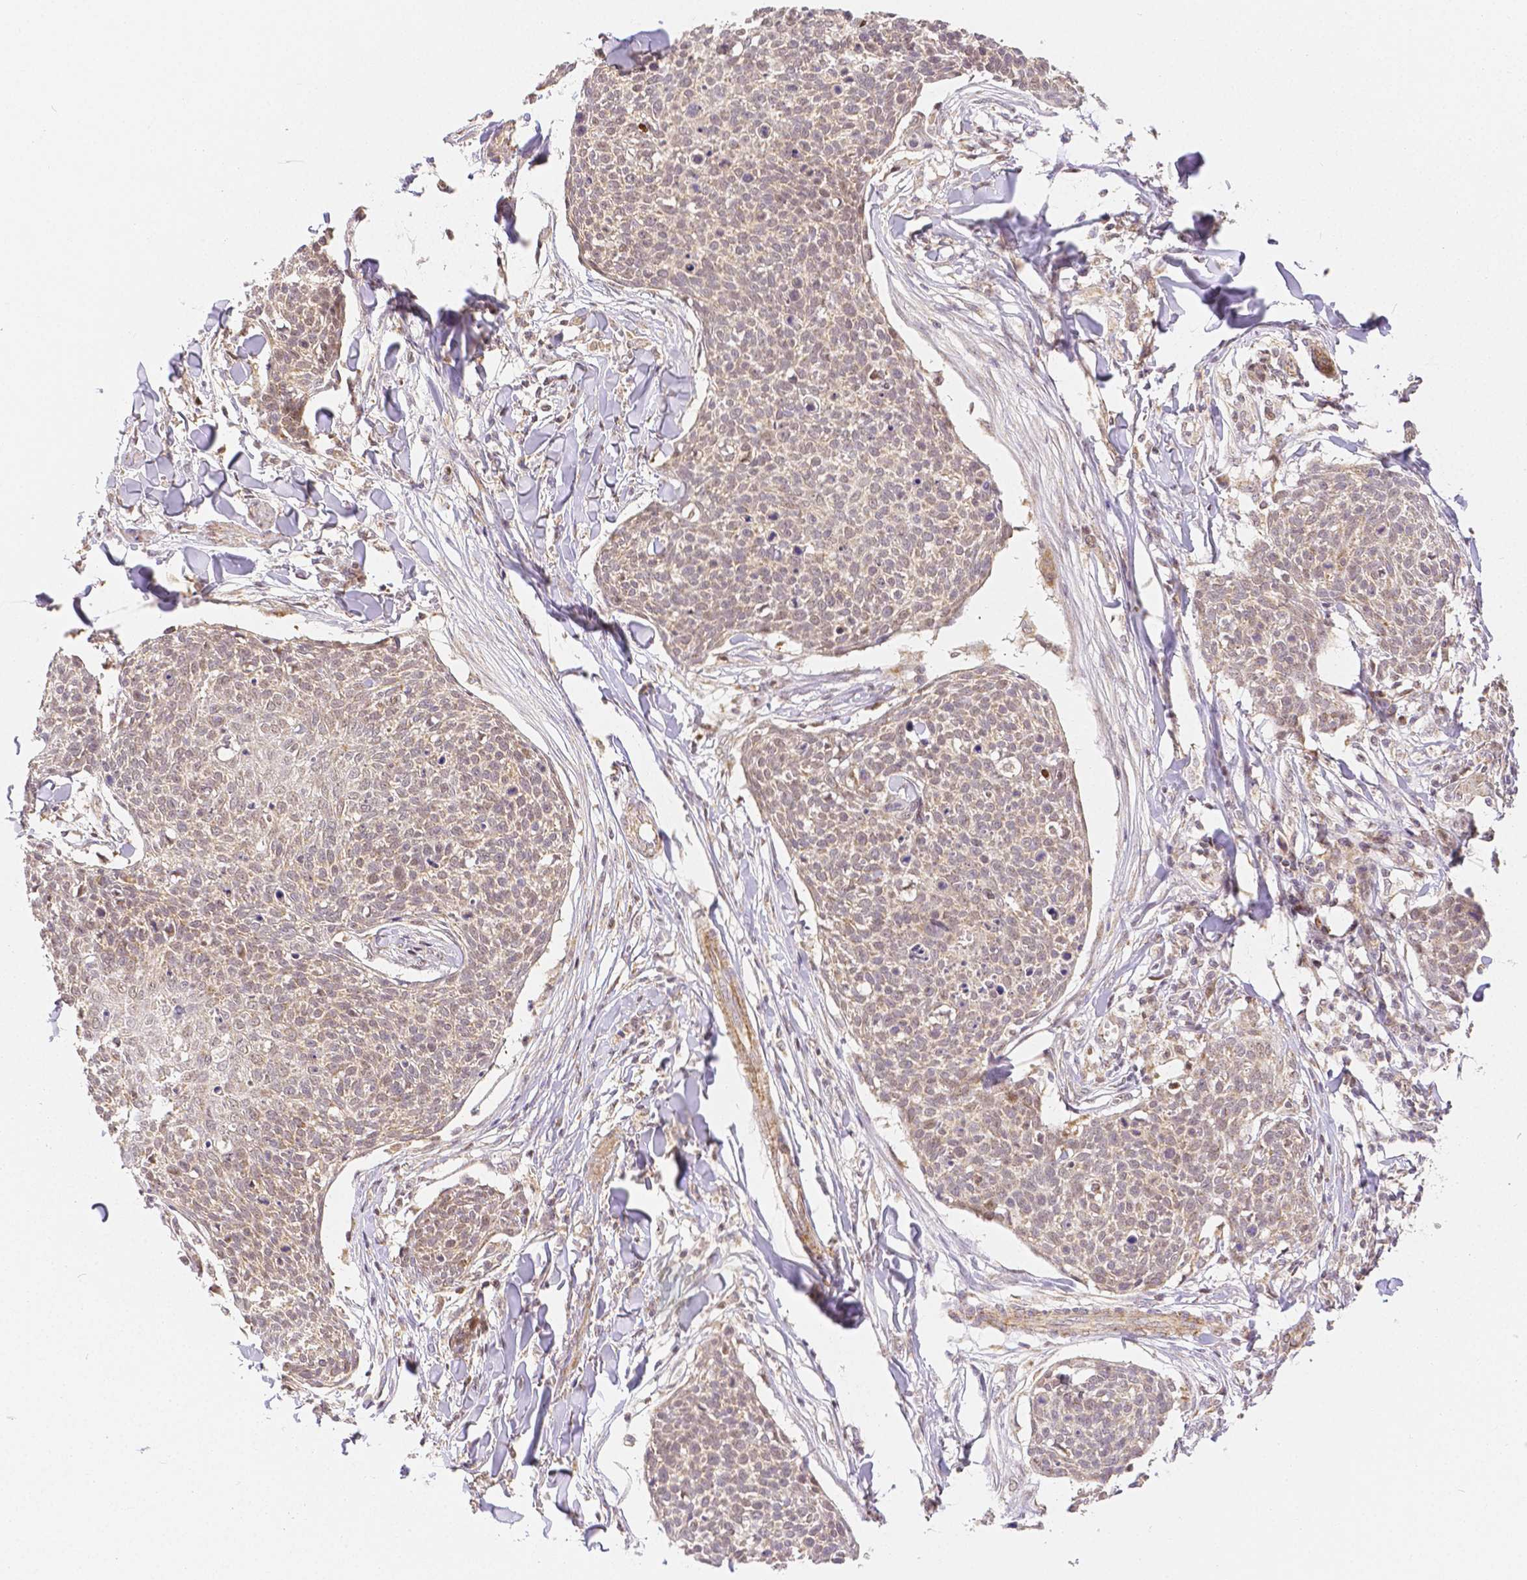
{"staining": {"intensity": "weak", "quantity": "25%-75%", "location": "cytoplasmic/membranous"}, "tissue": "skin cancer", "cell_type": "Tumor cells", "image_type": "cancer", "snomed": [{"axis": "morphology", "description": "Squamous cell carcinoma, NOS"}, {"axis": "topography", "description": "Skin"}, {"axis": "topography", "description": "Vulva"}], "caption": "Immunohistochemistry image of skin cancer stained for a protein (brown), which reveals low levels of weak cytoplasmic/membranous staining in approximately 25%-75% of tumor cells.", "gene": "RHOT1", "patient": {"sex": "female", "age": 75}}